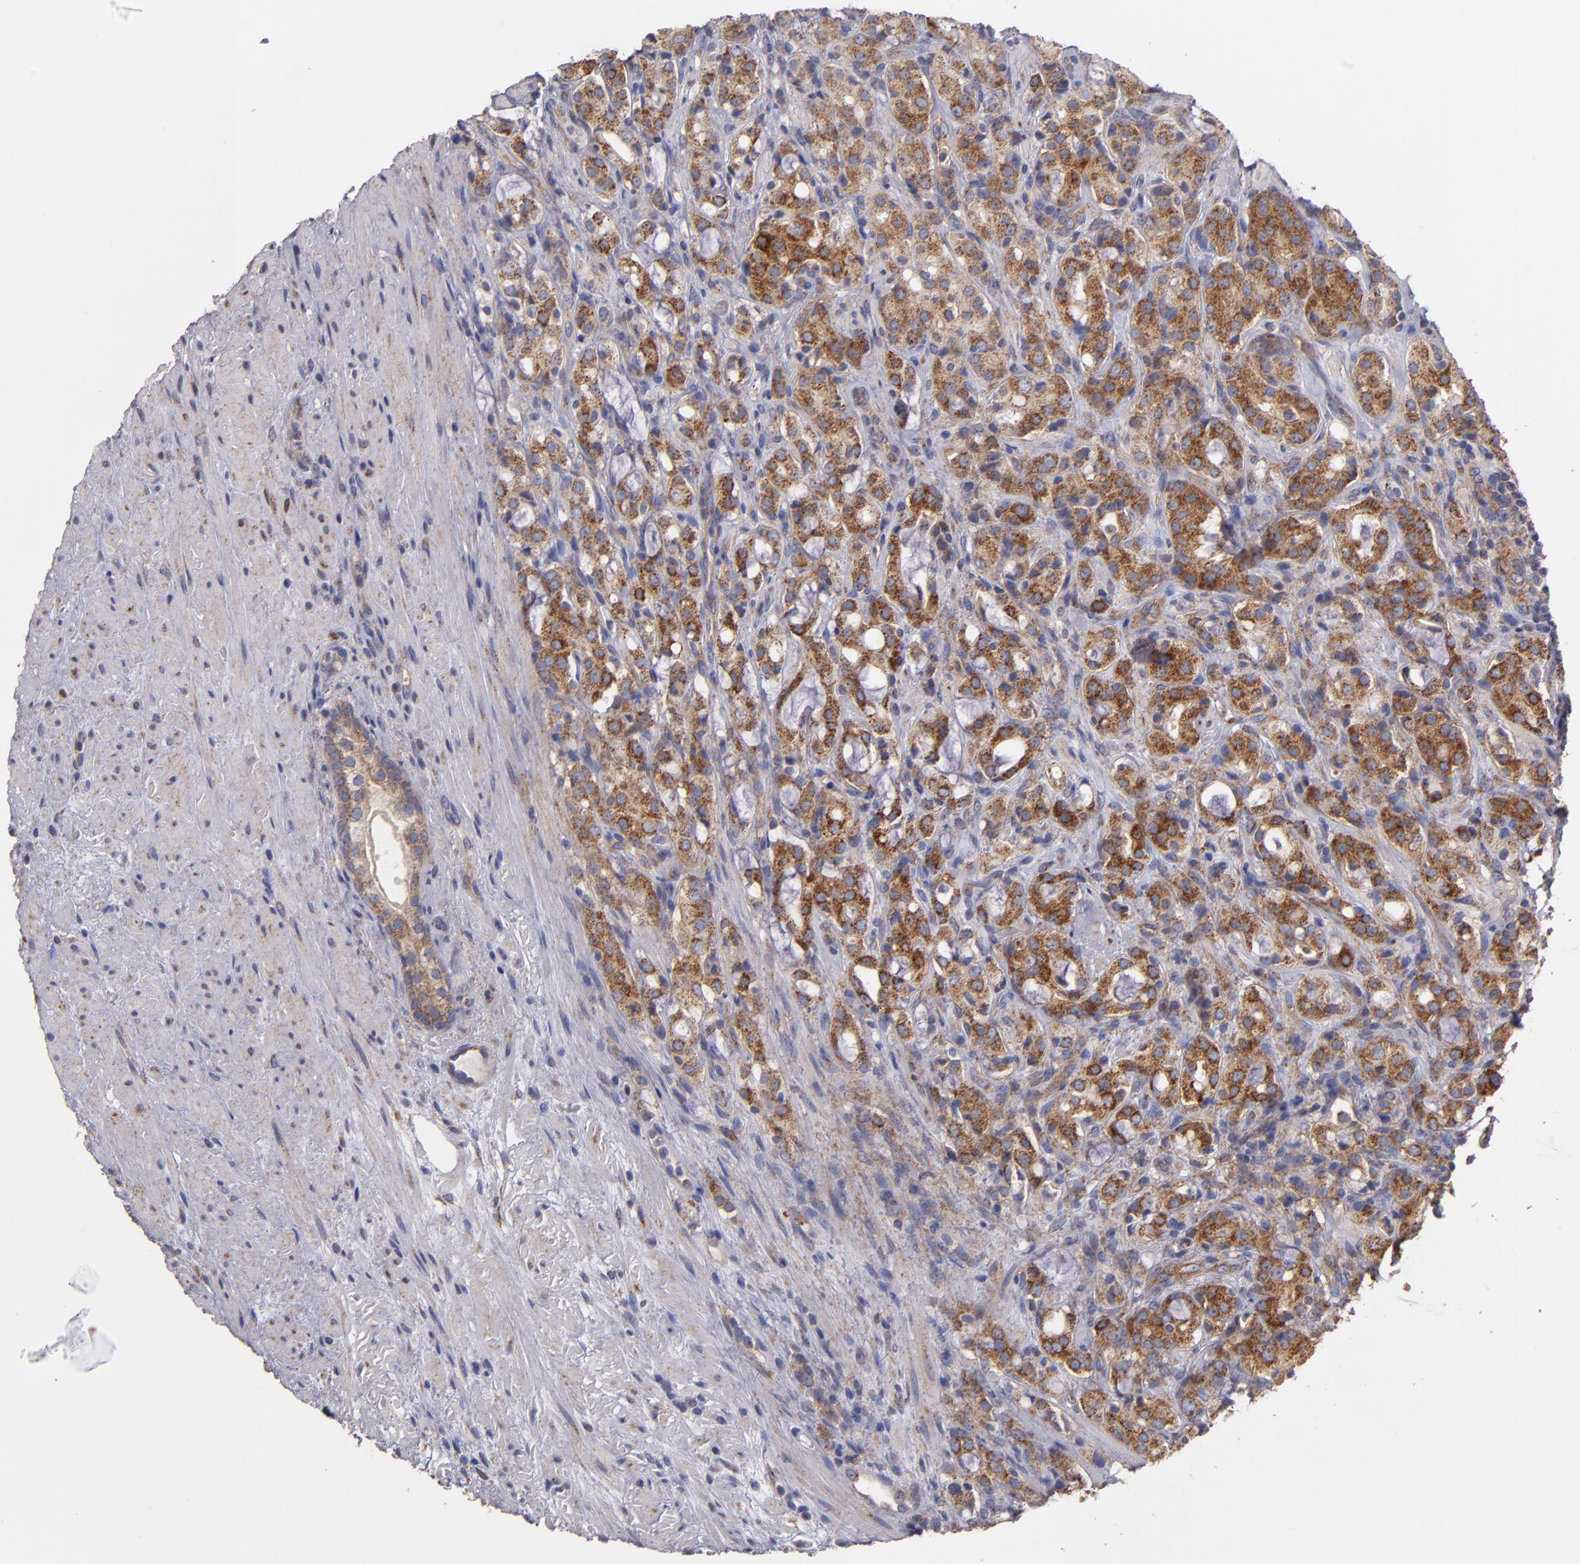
{"staining": {"intensity": "strong", "quantity": ">75%", "location": "cytoplasmic/membranous"}, "tissue": "prostate cancer", "cell_type": "Tumor cells", "image_type": "cancer", "snomed": [{"axis": "morphology", "description": "Adenocarcinoma, High grade"}, {"axis": "topography", "description": "Prostate"}], "caption": "High-grade adenocarcinoma (prostate) tissue demonstrates strong cytoplasmic/membranous expression in approximately >75% of tumor cells Nuclei are stained in blue.", "gene": "CLTA", "patient": {"sex": "male", "age": 72}}